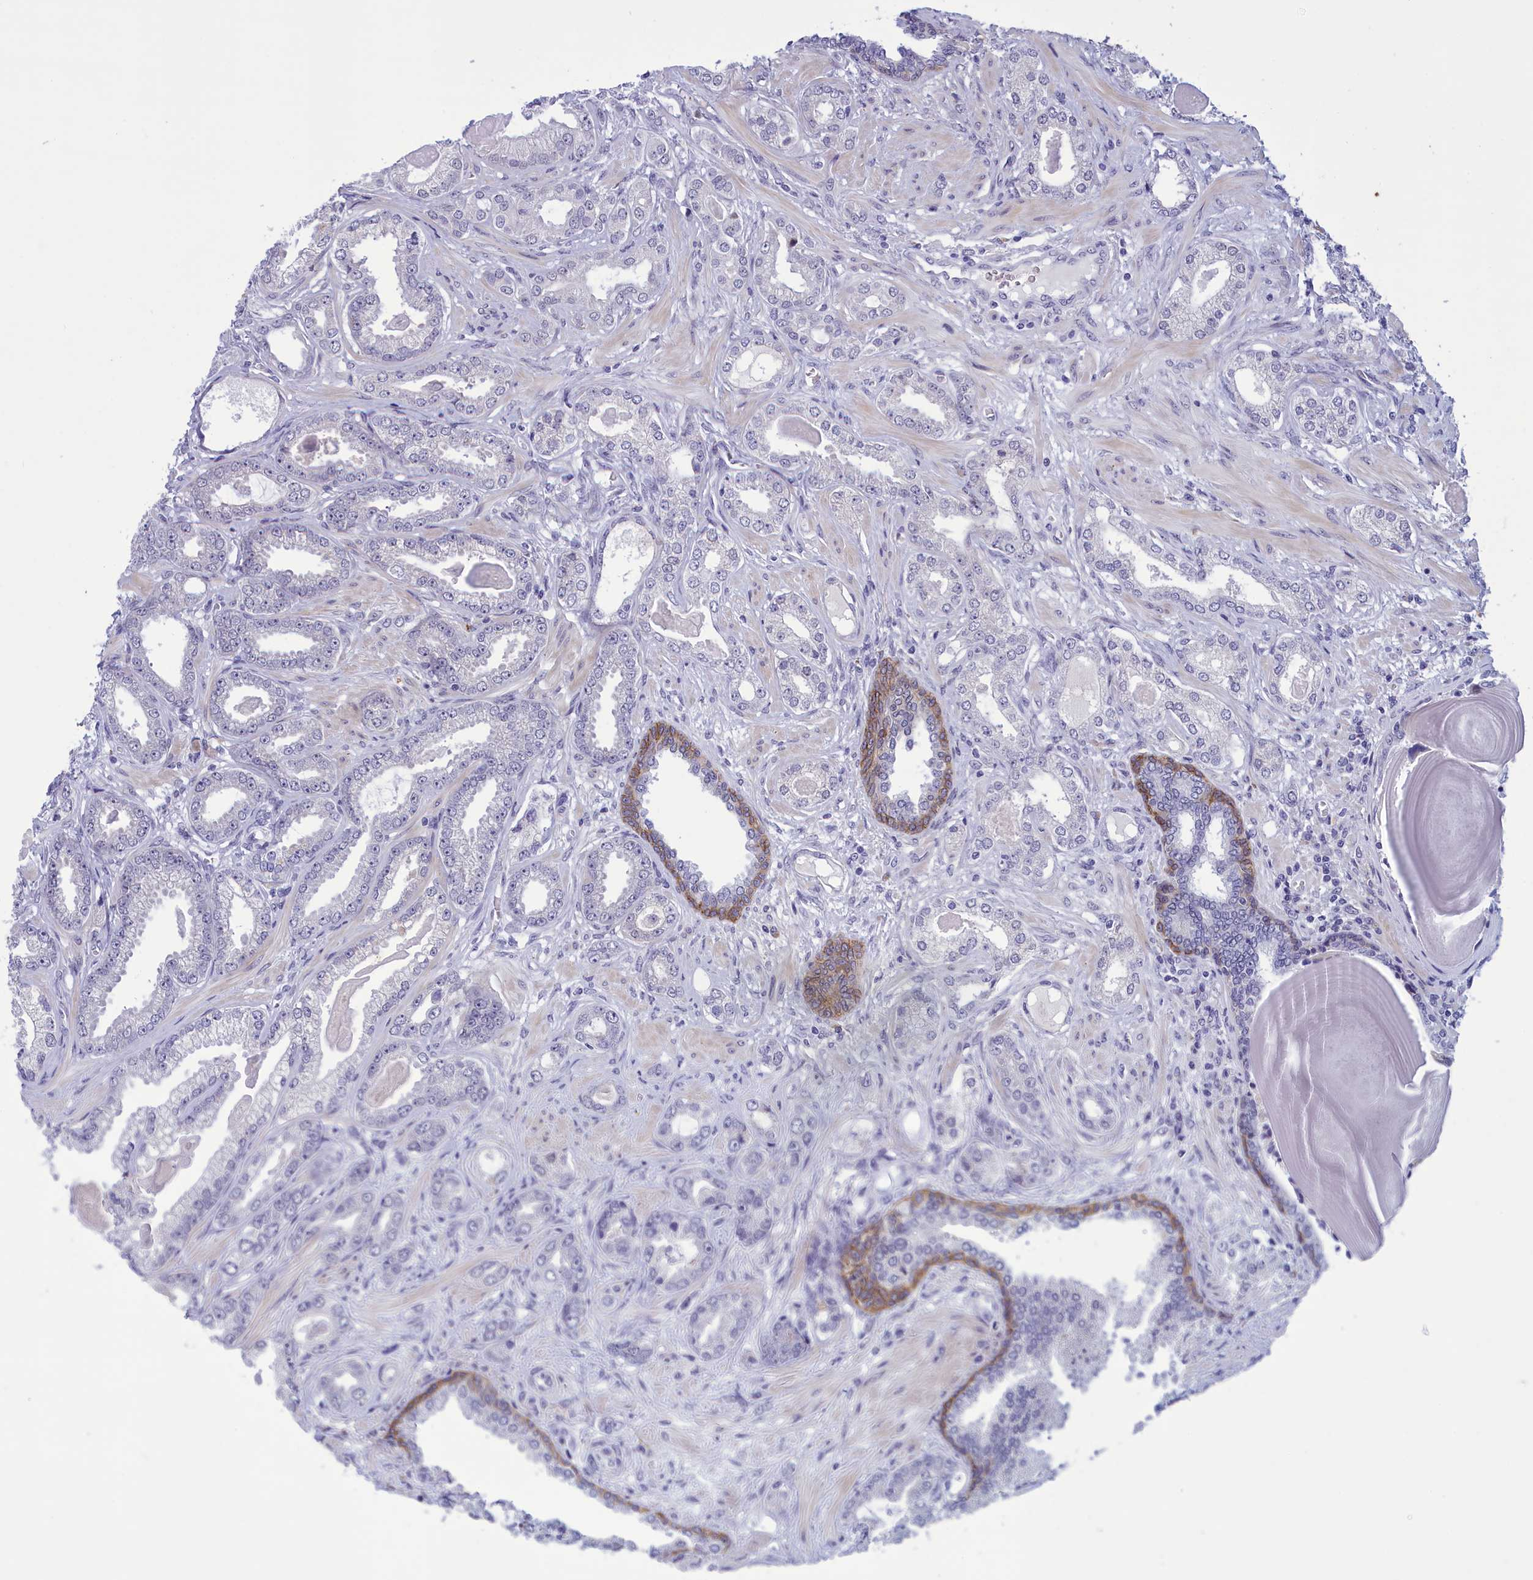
{"staining": {"intensity": "negative", "quantity": "none", "location": "none"}, "tissue": "prostate cancer", "cell_type": "Tumor cells", "image_type": "cancer", "snomed": [{"axis": "morphology", "description": "Adenocarcinoma, Low grade"}, {"axis": "topography", "description": "Prostate"}], "caption": "The histopathology image shows no significant positivity in tumor cells of prostate cancer (adenocarcinoma (low-grade)).", "gene": "ELOA2", "patient": {"sex": "male", "age": 64}}